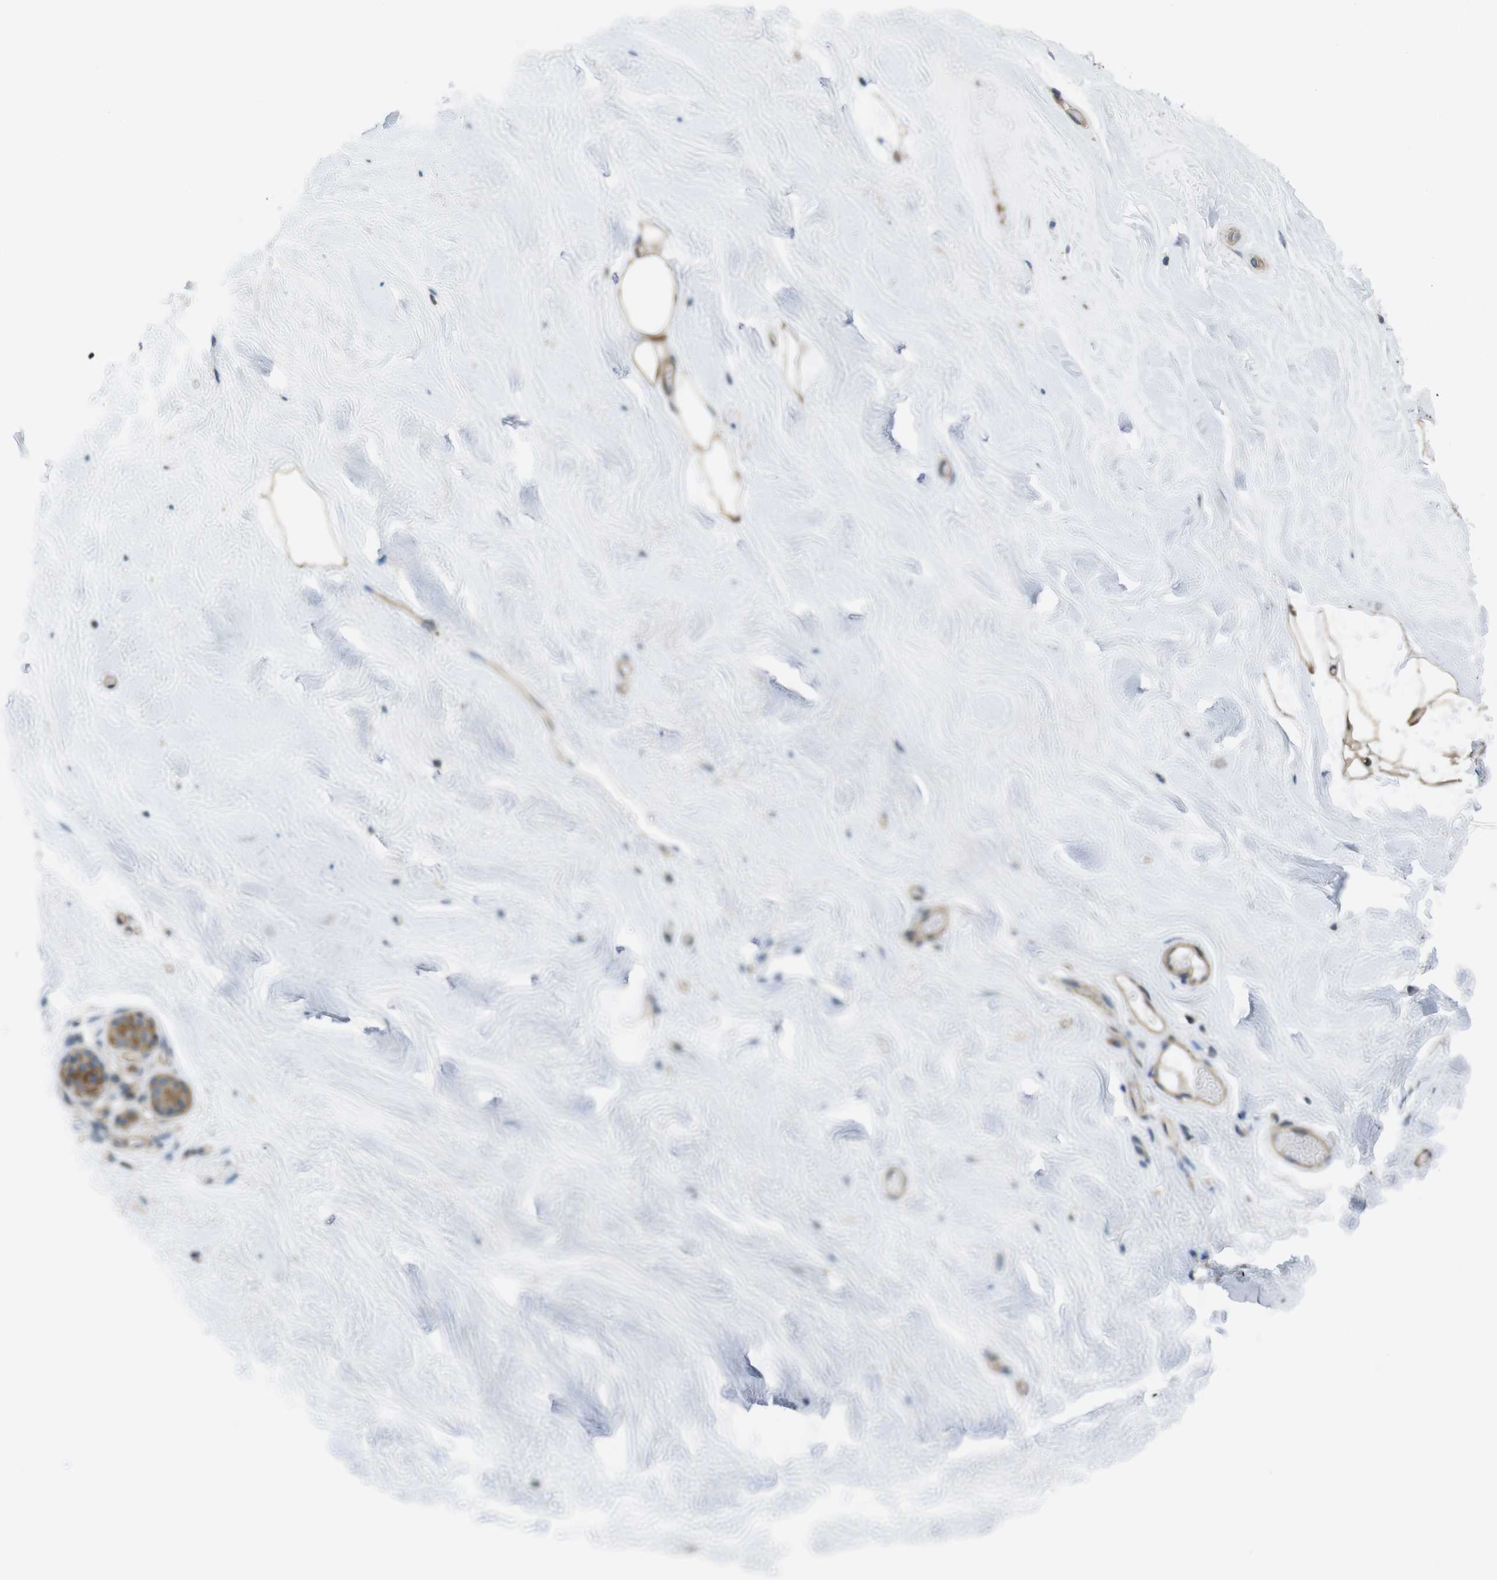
{"staining": {"intensity": "weak", "quantity": "25%-75%", "location": "cytoplasmic/membranous"}, "tissue": "breast", "cell_type": "Adipocytes", "image_type": "normal", "snomed": [{"axis": "morphology", "description": "Normal tissue, NOS"}, {"axis": "topography", "description": "Breast"}], "caption": "Protein staining of benign breast reveals weak cytoplasmic/membranous staining in about 25%-75% of adipocytes.", "gene": "MTHFD1L", "patient": {"sex": "female", "age": 75}}